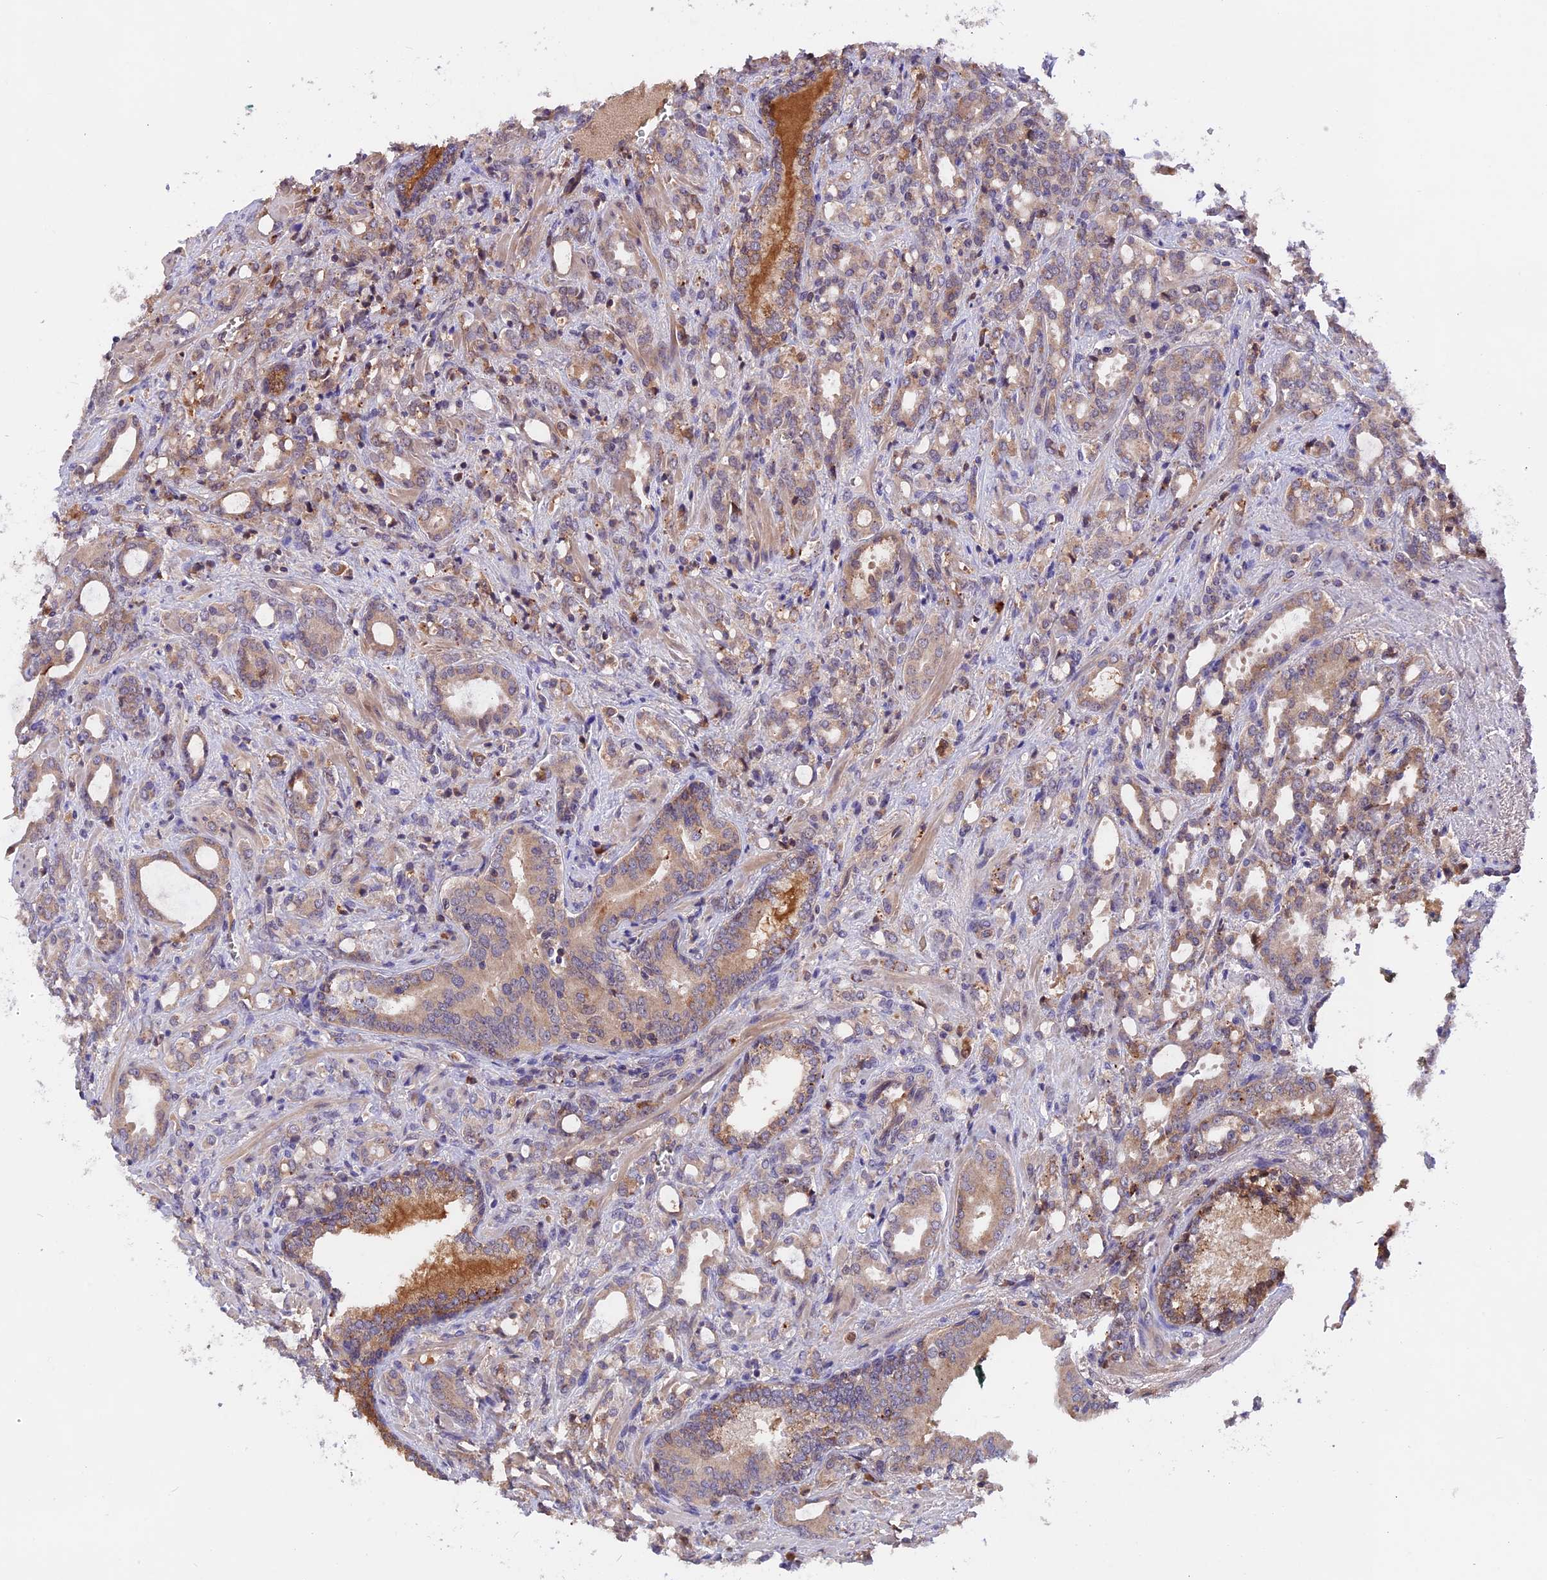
{"staining": {"intensity": "moderate", "quantity": "<25%", "location": "cytoplasmic/membranous"}, "tissue": "prostate cancer", "cell_type": "Tumor cells", "image_type": "cancer", "snomed": [{"axis": "morphology", "description": "Adenocarcinoma, High grade"}, {"axis": "topography", "description": "Prostate"}], "caption": "Immunohistochemistry (IHC) histopathology image of neoplastic tissue: prostate cancer stained using IHC exhibits low levels of moderate protein expression localized specifically in the cytoplasmic/membranous of tumor cells, appearing as a cytoplasmic/membranous brown color.", "gene": "MARK4", "patient": {"sex": "male", "age": 72}}